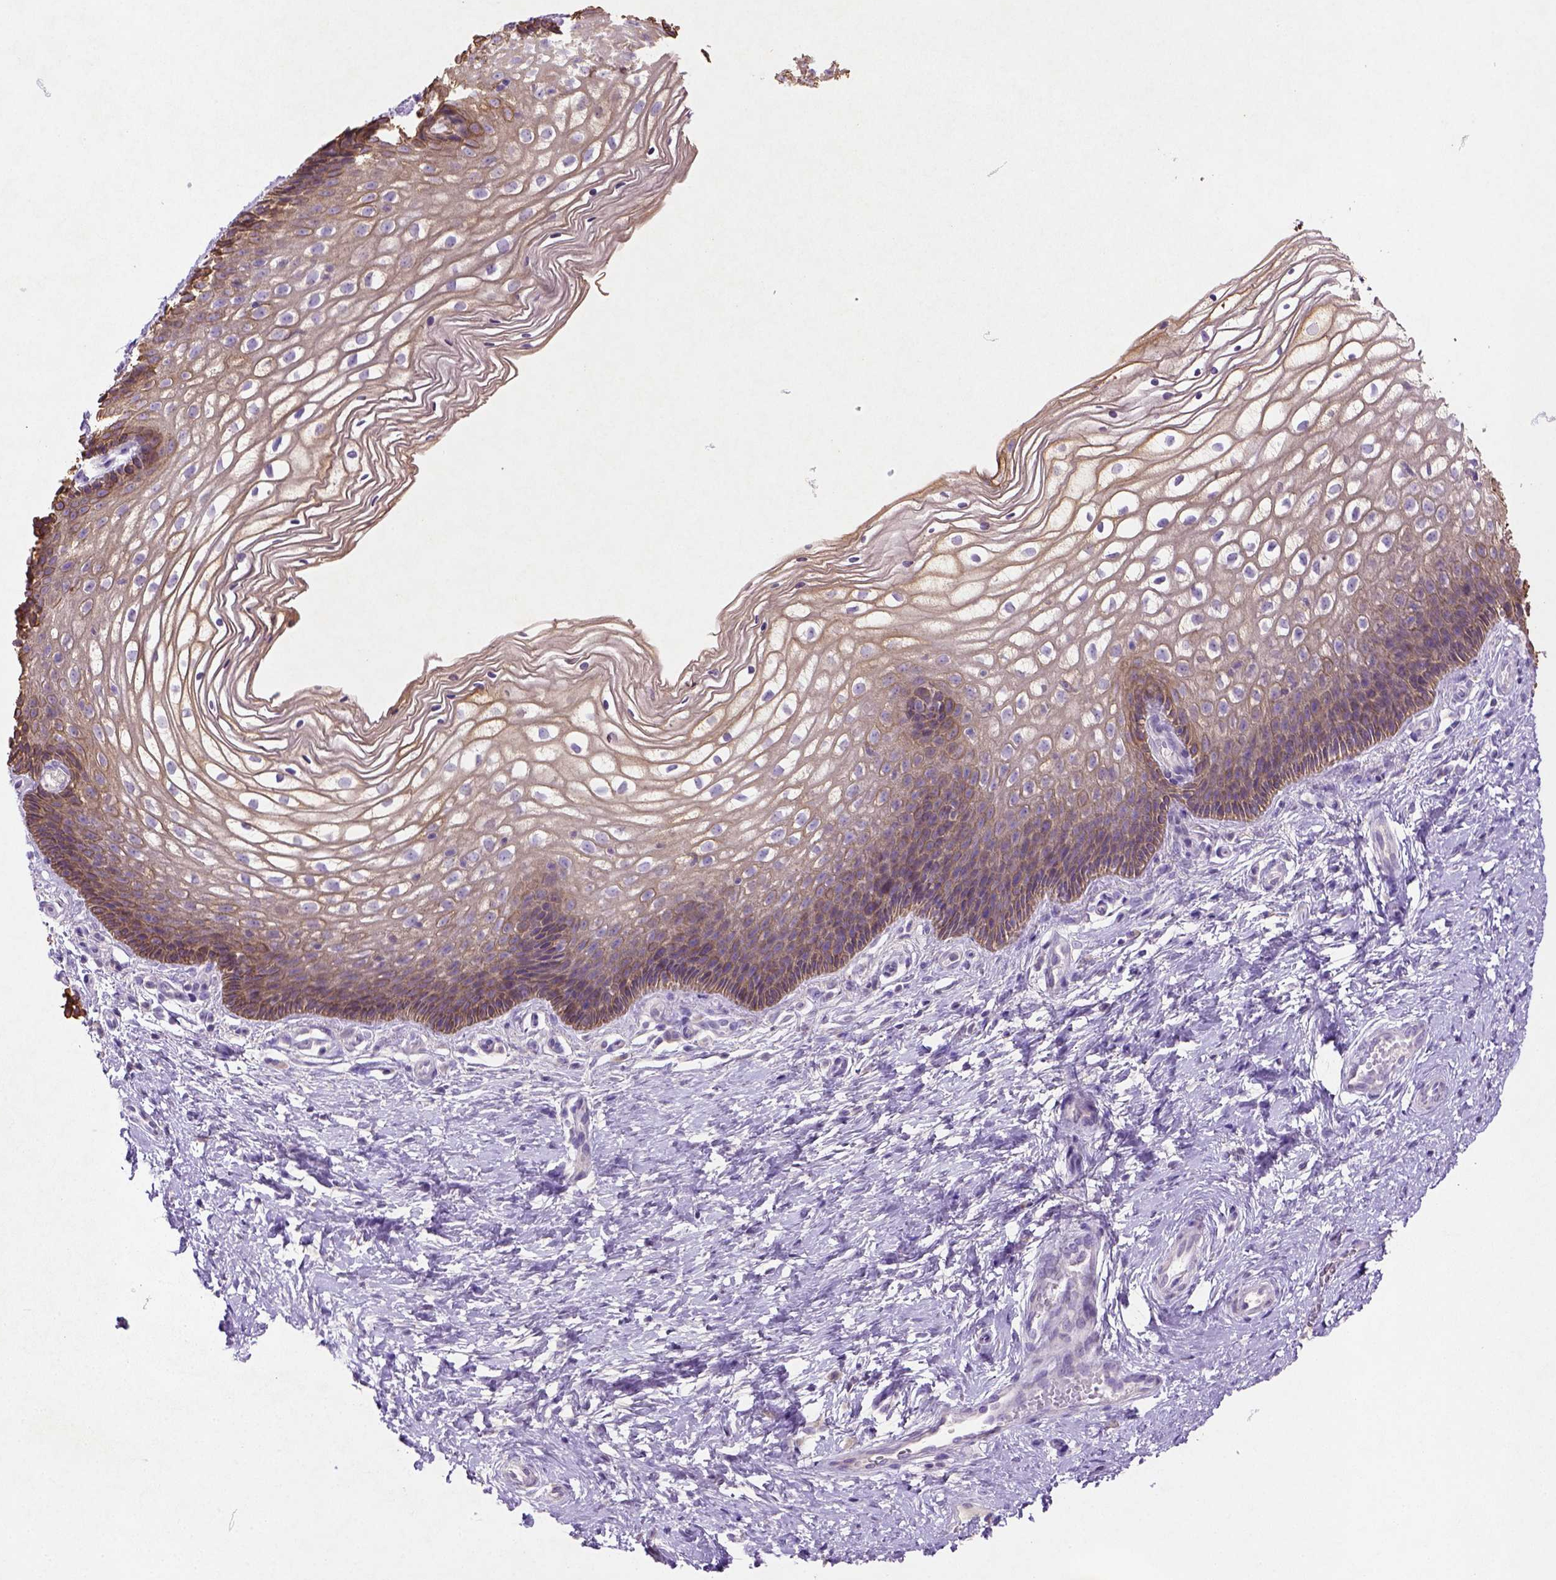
{"staining": {"intensity": "strong", "quantity": "<25%", "location": "cytoplasmic/membranous"}, "tissue": "cervix", "cell_type": "Glandular cells", "image_type": "normal", "snomed": [{"axis": "morphology", "description": "Normal tissue, NOS"}, {"axis": "topography", "description": "Cervix"}], "caption": "Immunohistochemistry (IHC) of benign cervix displays medium levels of strong cytoplasmic/membranous expression in approximately <25% of glandular cells.", "gene": "NUDT2", "patient": {"sex": "female", "age": 34}}